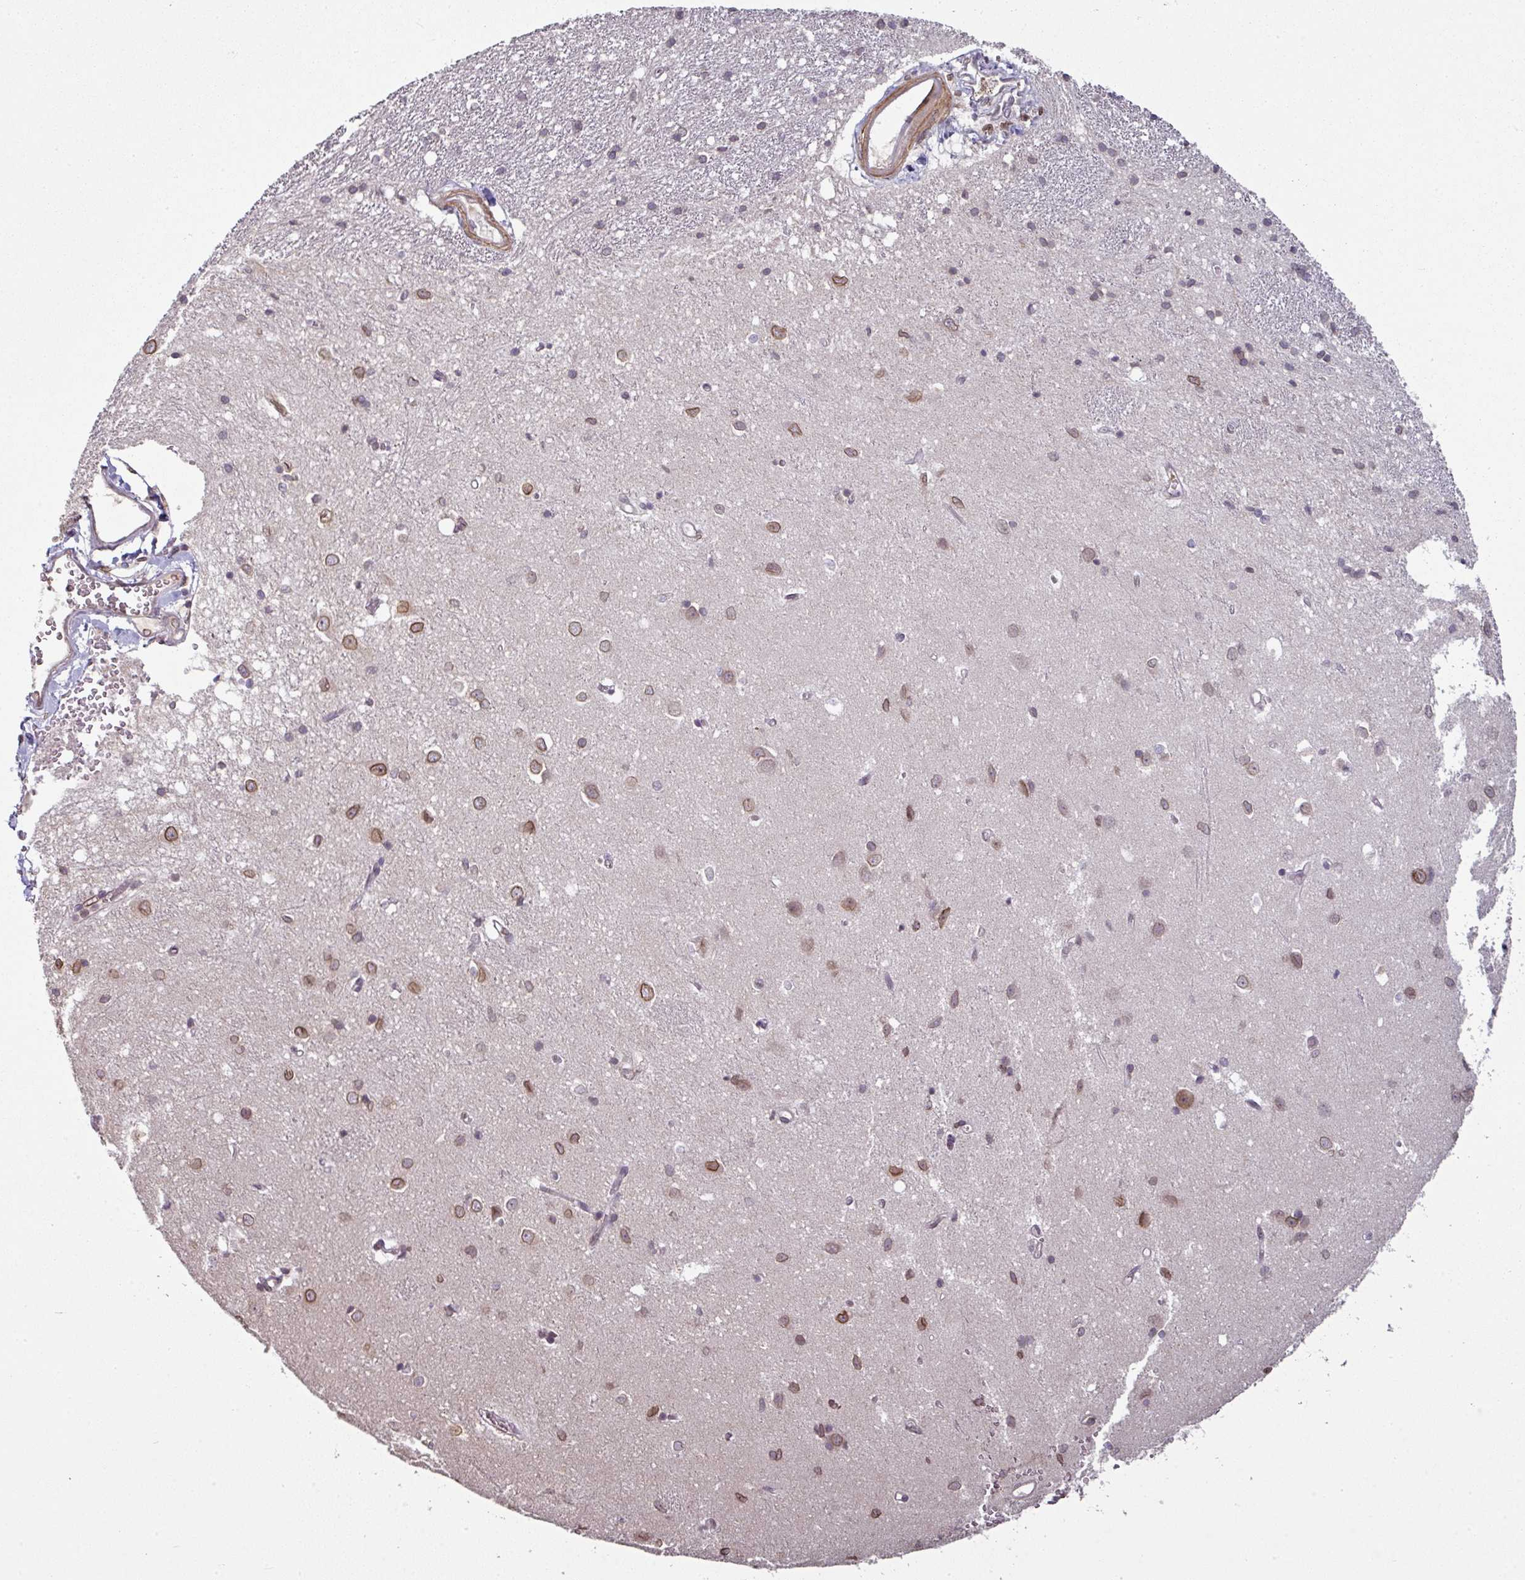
{"staining": {"intensity": "weak", "quantity": "<25%", "location": "cytoplasmic/membranous,nuclear"}, "tissue": "hippocampus", "cell_type": "Glial cells", "image_type": "normal", "snomed": [{"axis": "morphology", "description": "Normal tissue, NOS"}, {"axis": "topography", "description": "Hippocampus"}], "caption": "Immunohistochemistry (IHC) photomicrograph of normal hippocampus stained for a protein (brown), which demonstrates no expression in glial cells. The staining was performed using DAB (3,3'-diaminobenzidine) to visualize the protein expression in brown, while the nuclei were stained in blue with hematoxylin (Magnification: 20x).", "gene": "RANGAP1", "patient": {"sex": "female", "age": 64}}